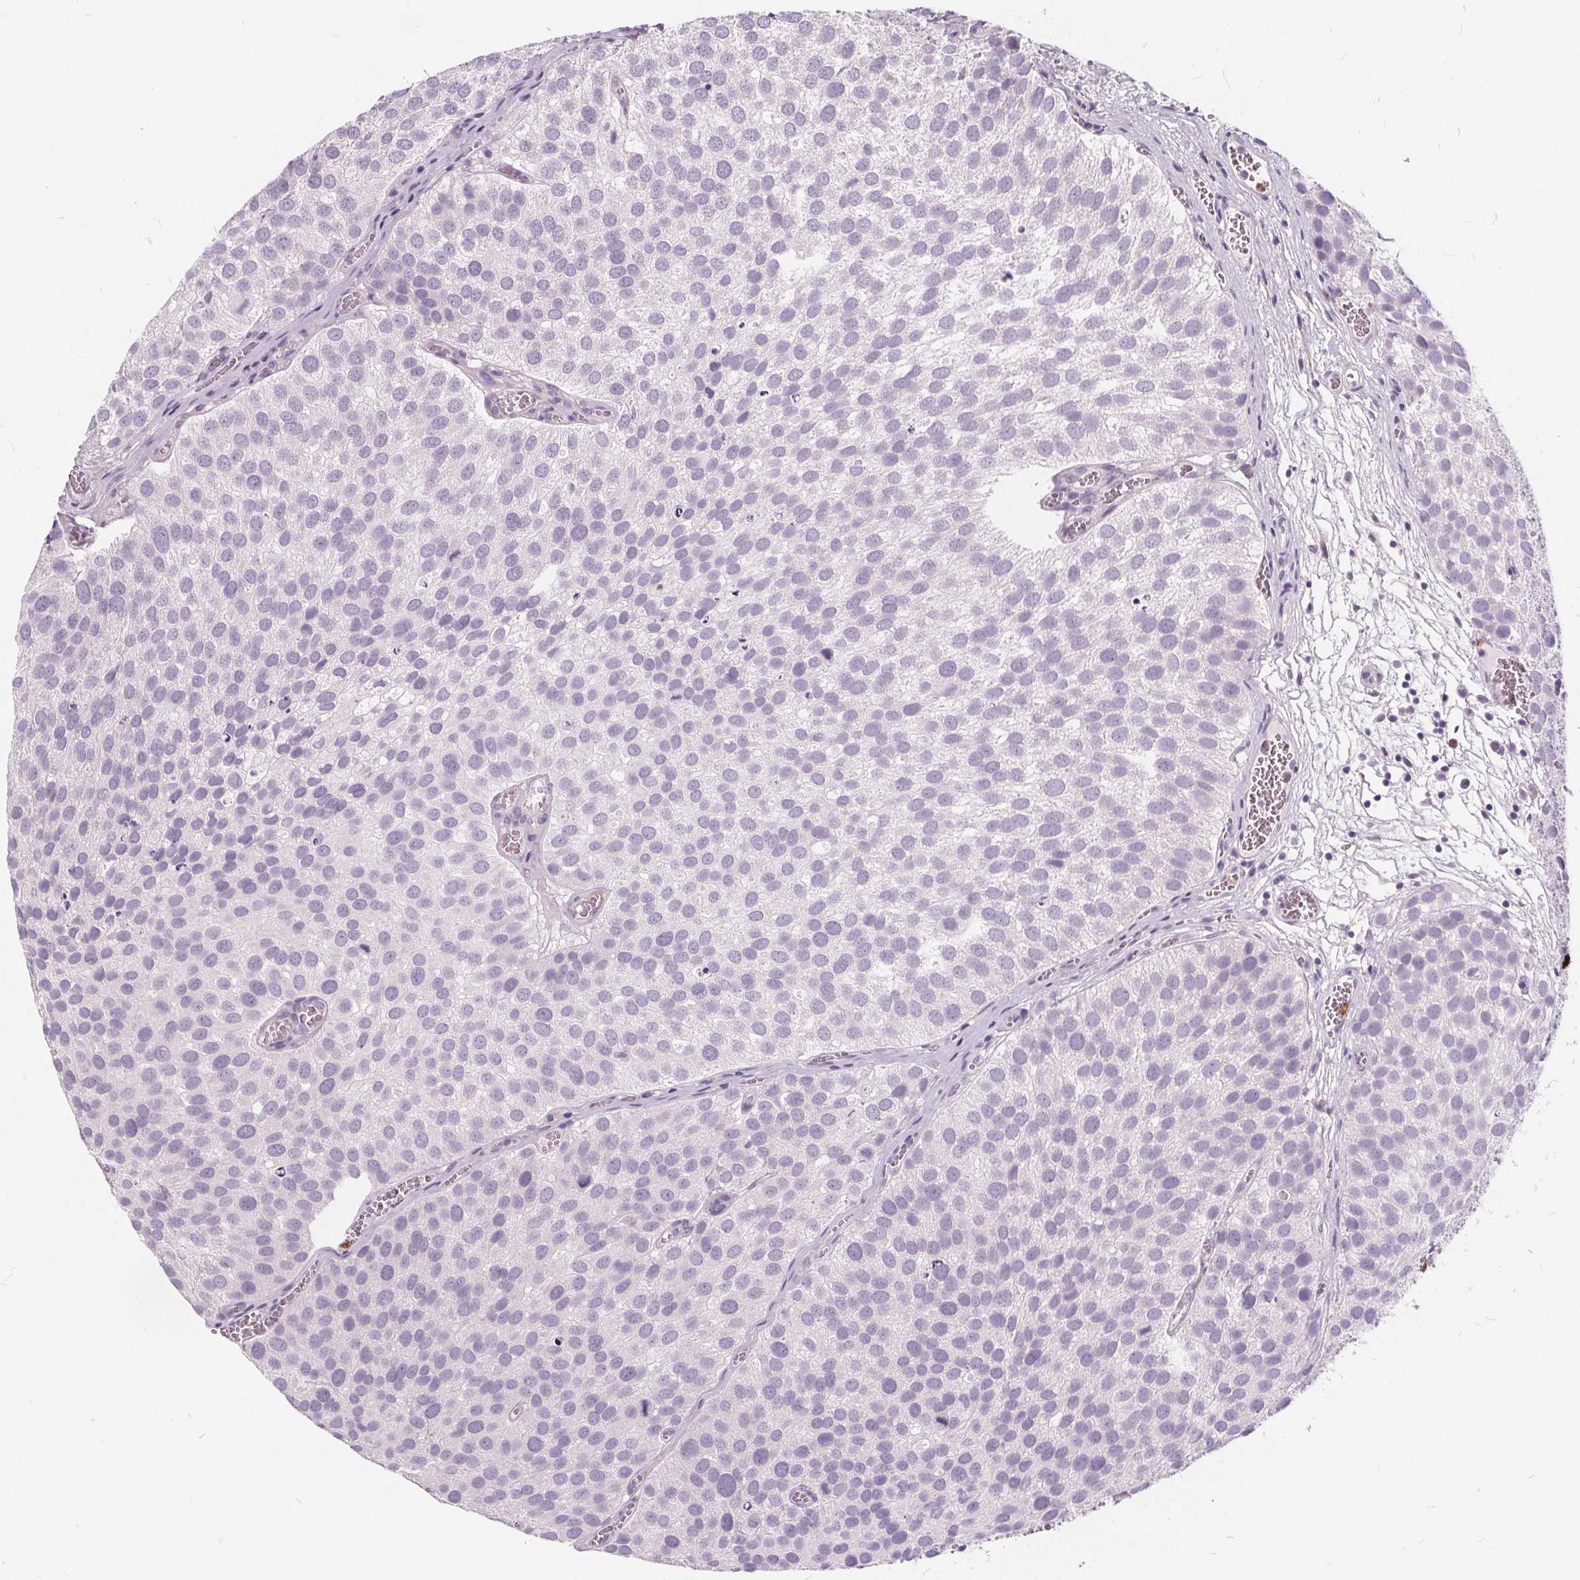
{"staining": {"intensity": "negative", "quantity": "none", "location": "none"}, "tissue": "urothelial cancer", "cell_type": "Tumor cells", "image_type": "cancer", "snomed": [{"axis": "morphology", "description": "Urothelial carcinoma, Low grade"}, {"axis": "topography", "description": "Urinary bladder"}], "caption": "The image shows no staining of tumor cells in low-grade urothelial carcinoma.", "gene": "HAAO", "patient": {"sex": "female", "age": 69}}